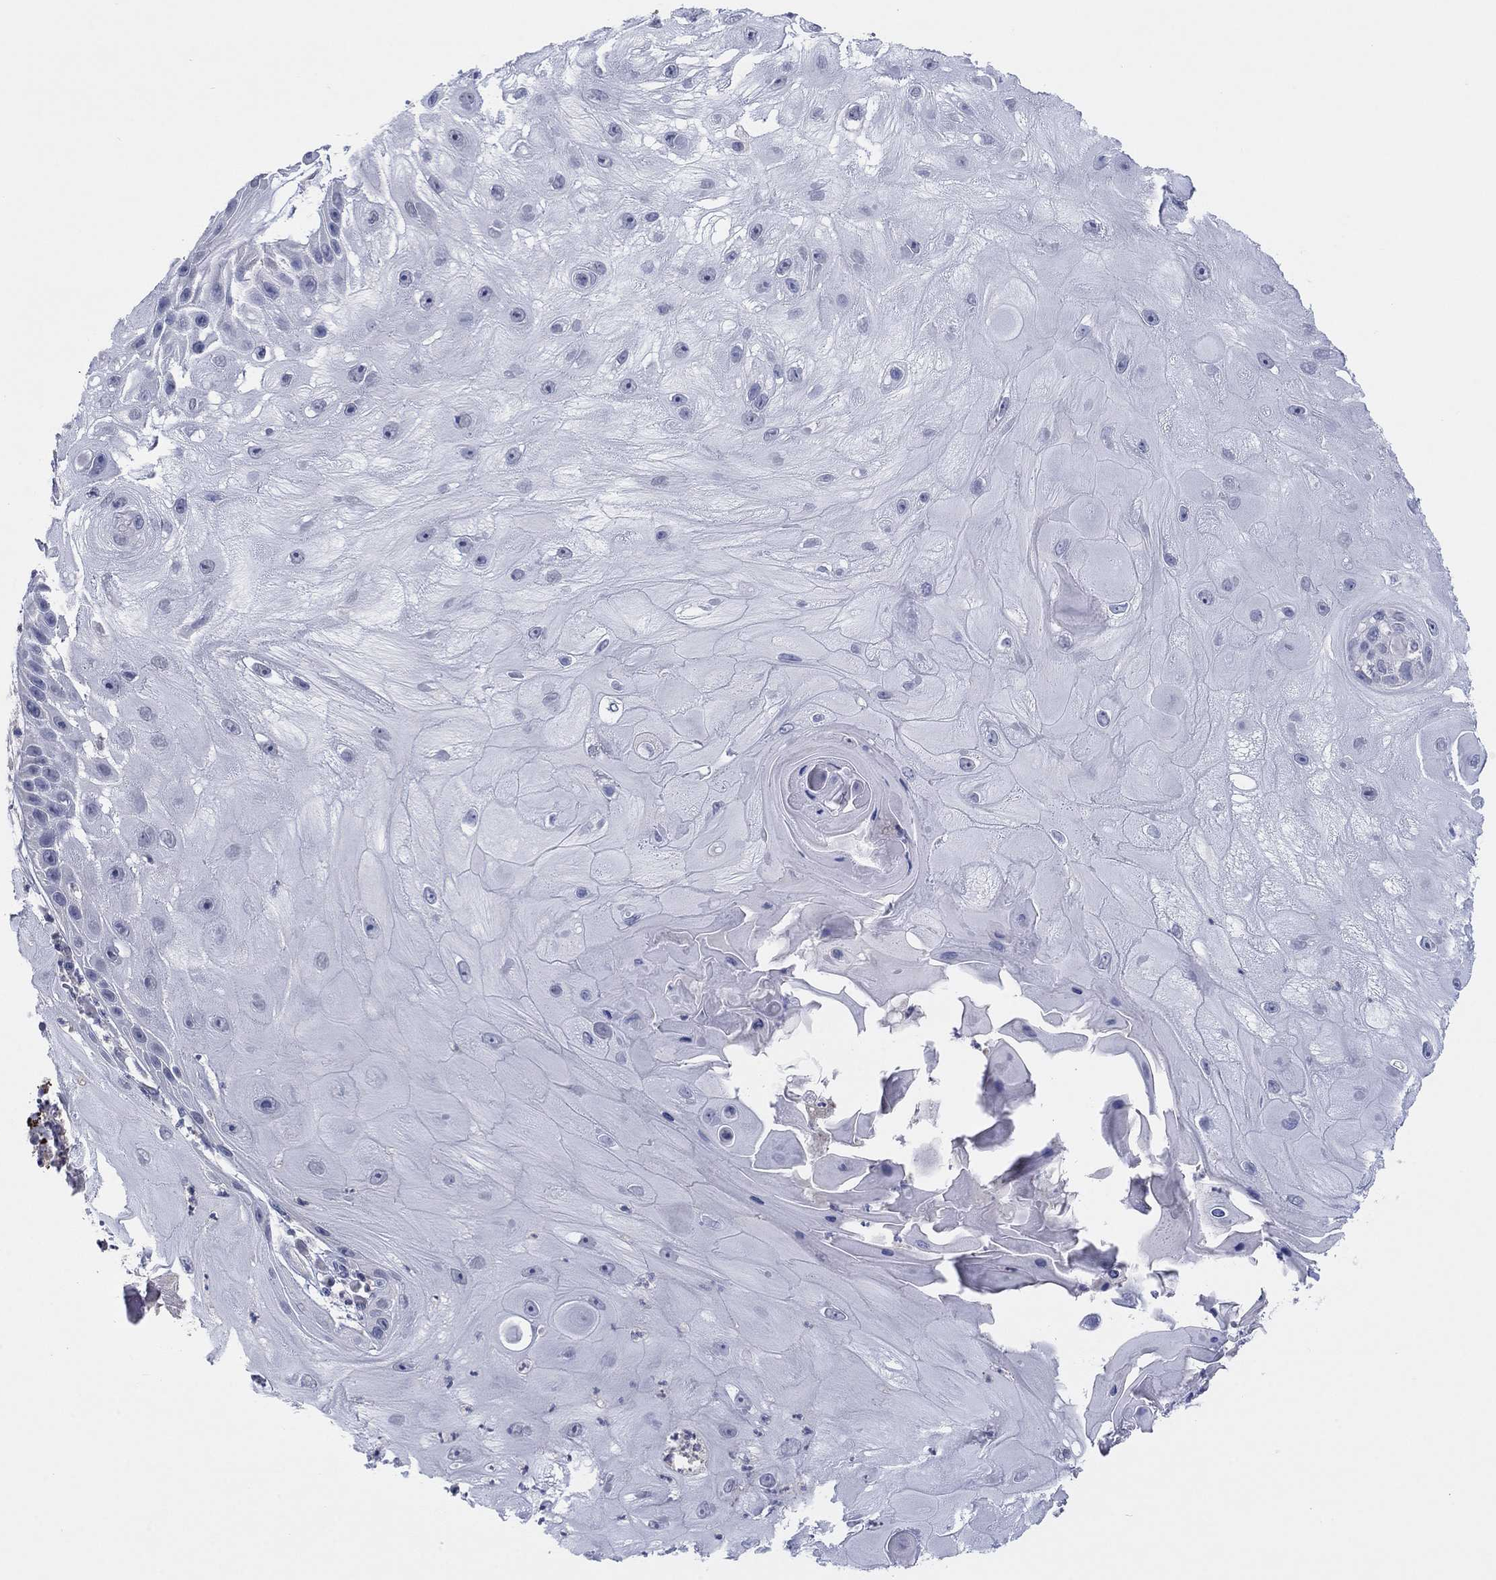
{"staining": {"intensity": "negative", "quantity": "none", "location": "none"}, "tissue": "skin cancer", "cell_type": "Tumor cells", "image_type": "cancer", "snomed": [{"axis": "morphology", "description": "Normal tissue, NOS"}, {"axis": "morphology", "description": "Squamous cell carcinoma, NOS"}, {"axis": "topography", "description": "Skin"}], "caption": "A photomicrograph of squamous cell carcinoma (skin) stained for a protein displays no brown staining in tumor cells.", "gene": "FER1L6", "patient": {"sex": "male", "age": 79}}